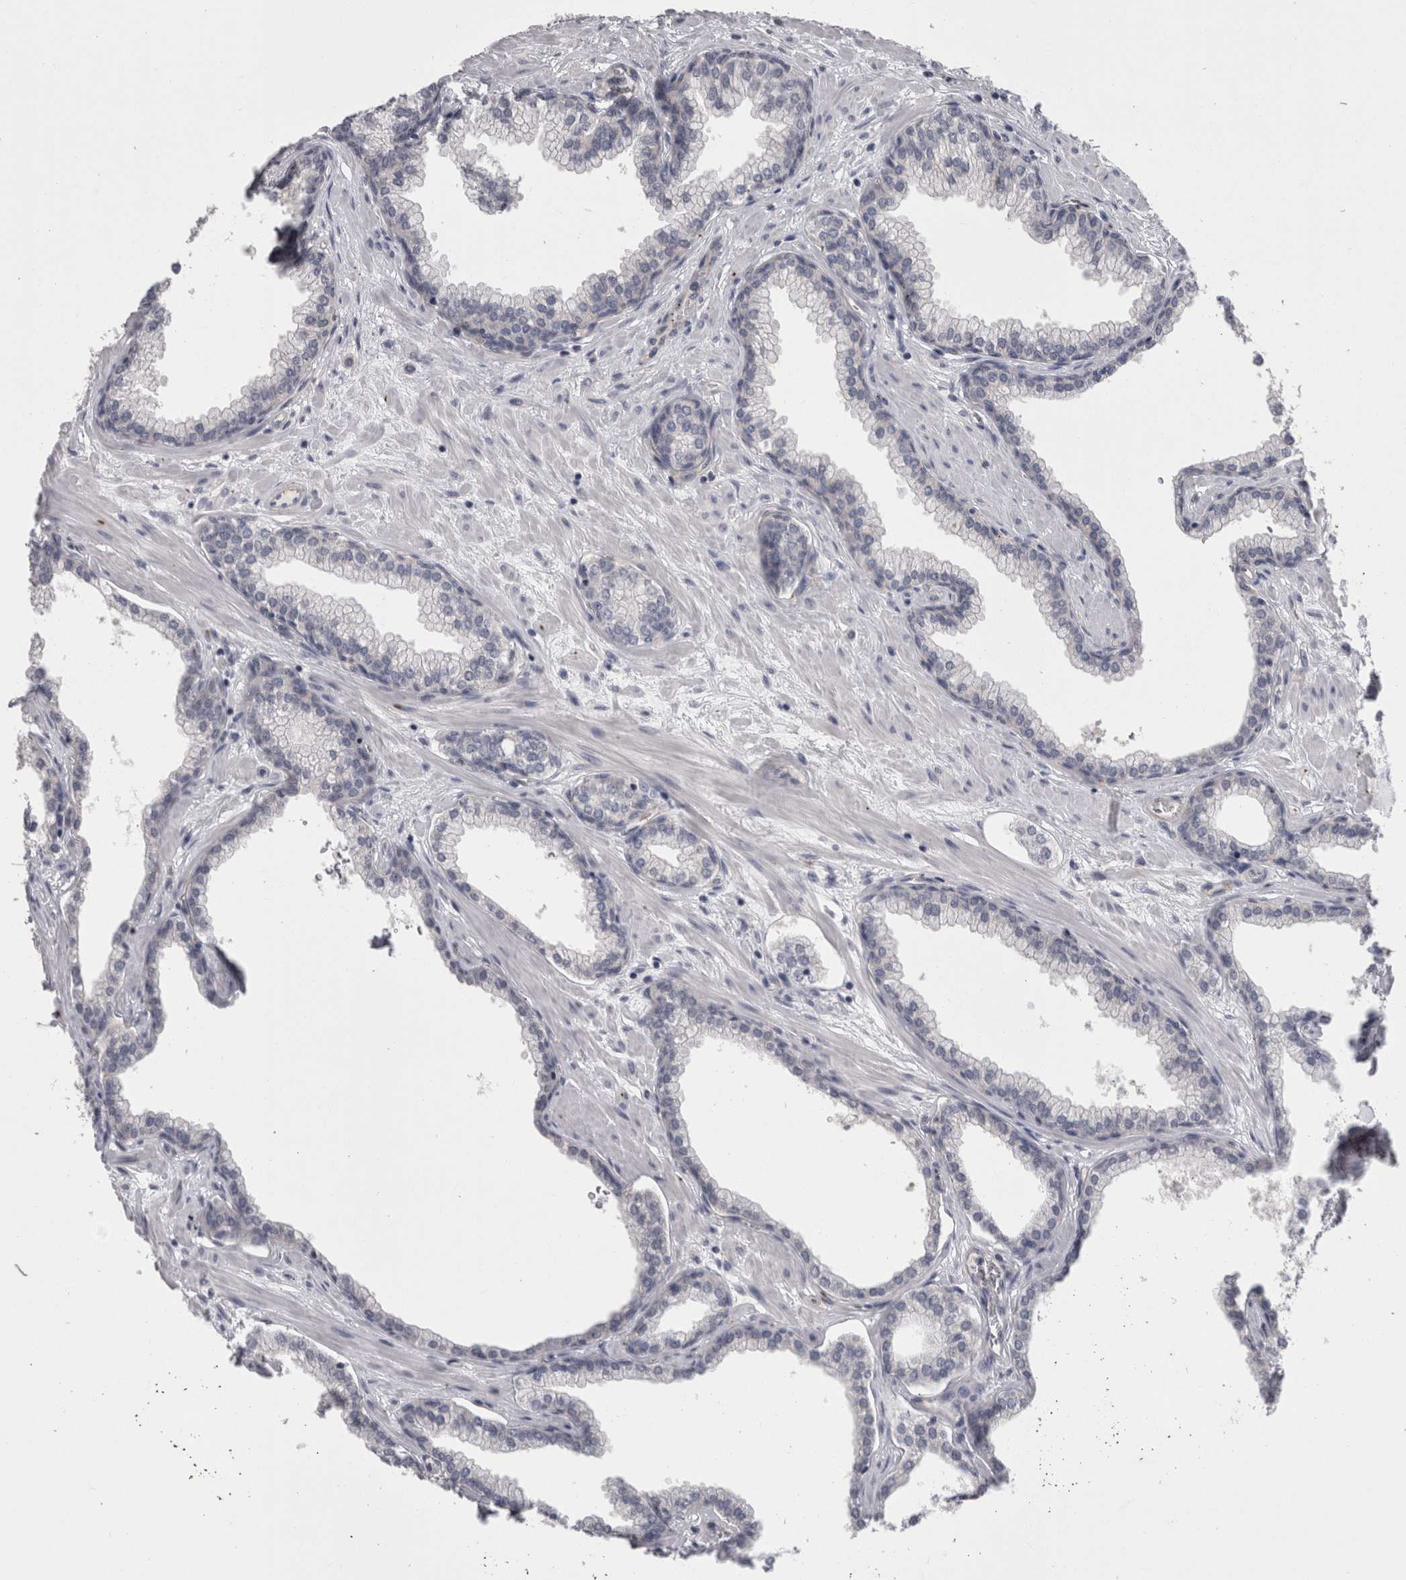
{"staining": {"intensity": "weak", "quantity": "<25%", "location": "cytoplasmic/membranous"}, "tissue": "prostate", "cell_type": "Glandular cells", "image_type": "normal", "snomed": [{"axis": "morphology", "description": "Normal tissue, NOS"}, {"axis": "morphology", "description": "Urothelial carcinoma, Low grade"}, {"axis": "topography", "description": "Urinary bladder"}, {"axis": "topography", "description": "Prostate"}], "caption": "Human prostate stained for a protein using immunohistochemistry (IHC) shows no positivity in glandular cells.", "gene": "LYZL6", "patient": {"sex": "male", "age": 60}}